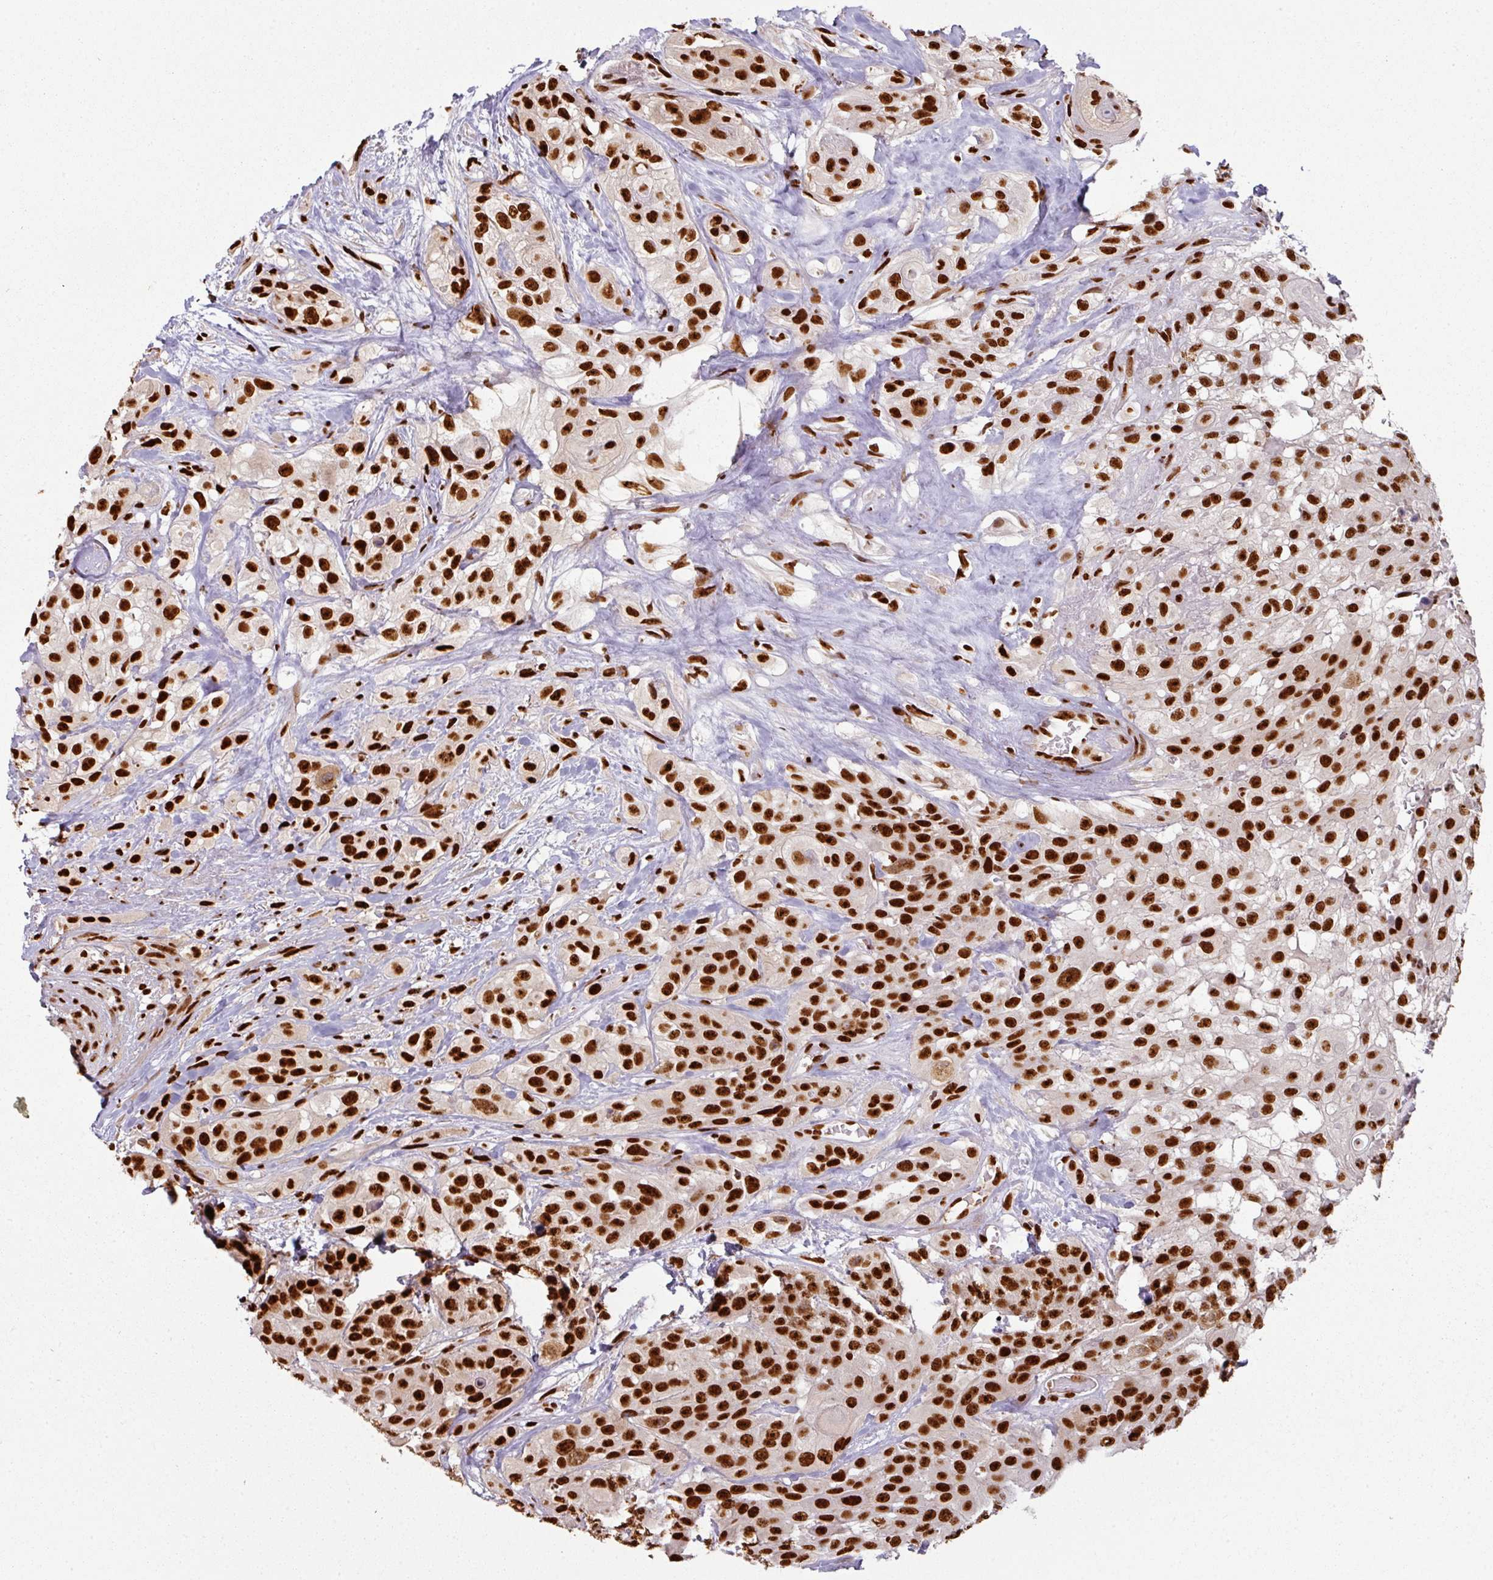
{"staining": {"intensity": "strong", "quantity": ">75%", "location": "nuclear"}, "tissue": "head and neck cancer", "cell_type": "Tumor cells", "image_type": "cancer", "snomed": [{"axis": "morphology", "description": "Squamous cell carcinoma, NOS"}, {"axis": "topography", "description": "Head-Neck"}], "caption": "The image exhibits a brown stain indicating the presence of a protein in the nuclear of tumor cells in squamous cell carcinoma (head and neck).", "gene": "SIK3", "patient": {"sex": "male", "age": 83}}